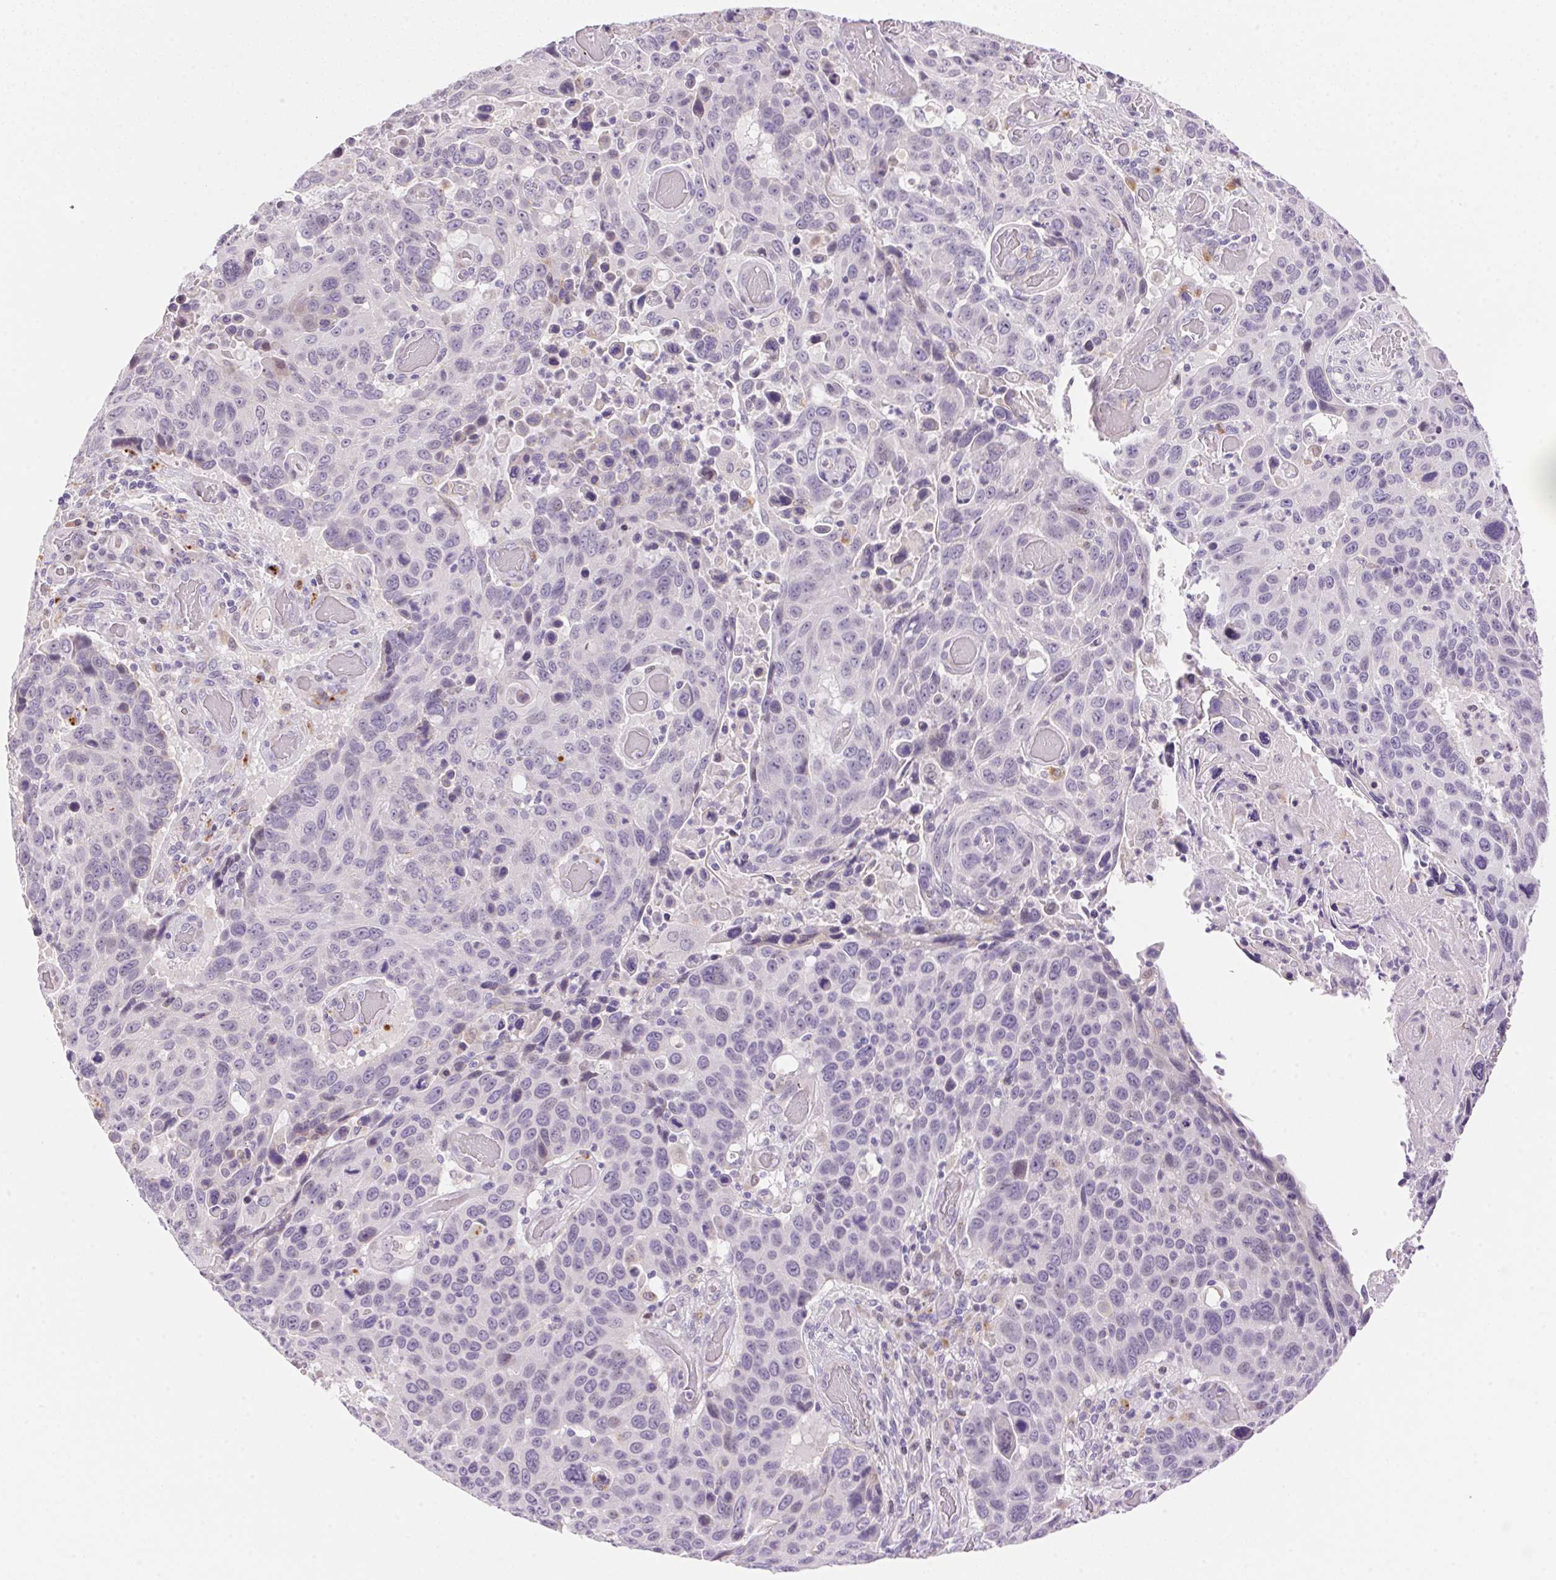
{"staining": {"intensity": "negative", "quantity": "none", "location": "none"}, "tissue": "lung cancer", "cell_type": "Tumor cells", "image_type": "cancer", "snomed": [{"axis": "morphology", "description": "Squamous cell carcinoma, NOS"}, {"axis": "topography", "description": "Lung"}], "caption": "A micrograph of lung cancer (squamous cell carcinoma) stained for a protein reveals no brown staining in tumor cells.", "gene": "TEKT1", "patient": {"sex": "male", "age": 68}}